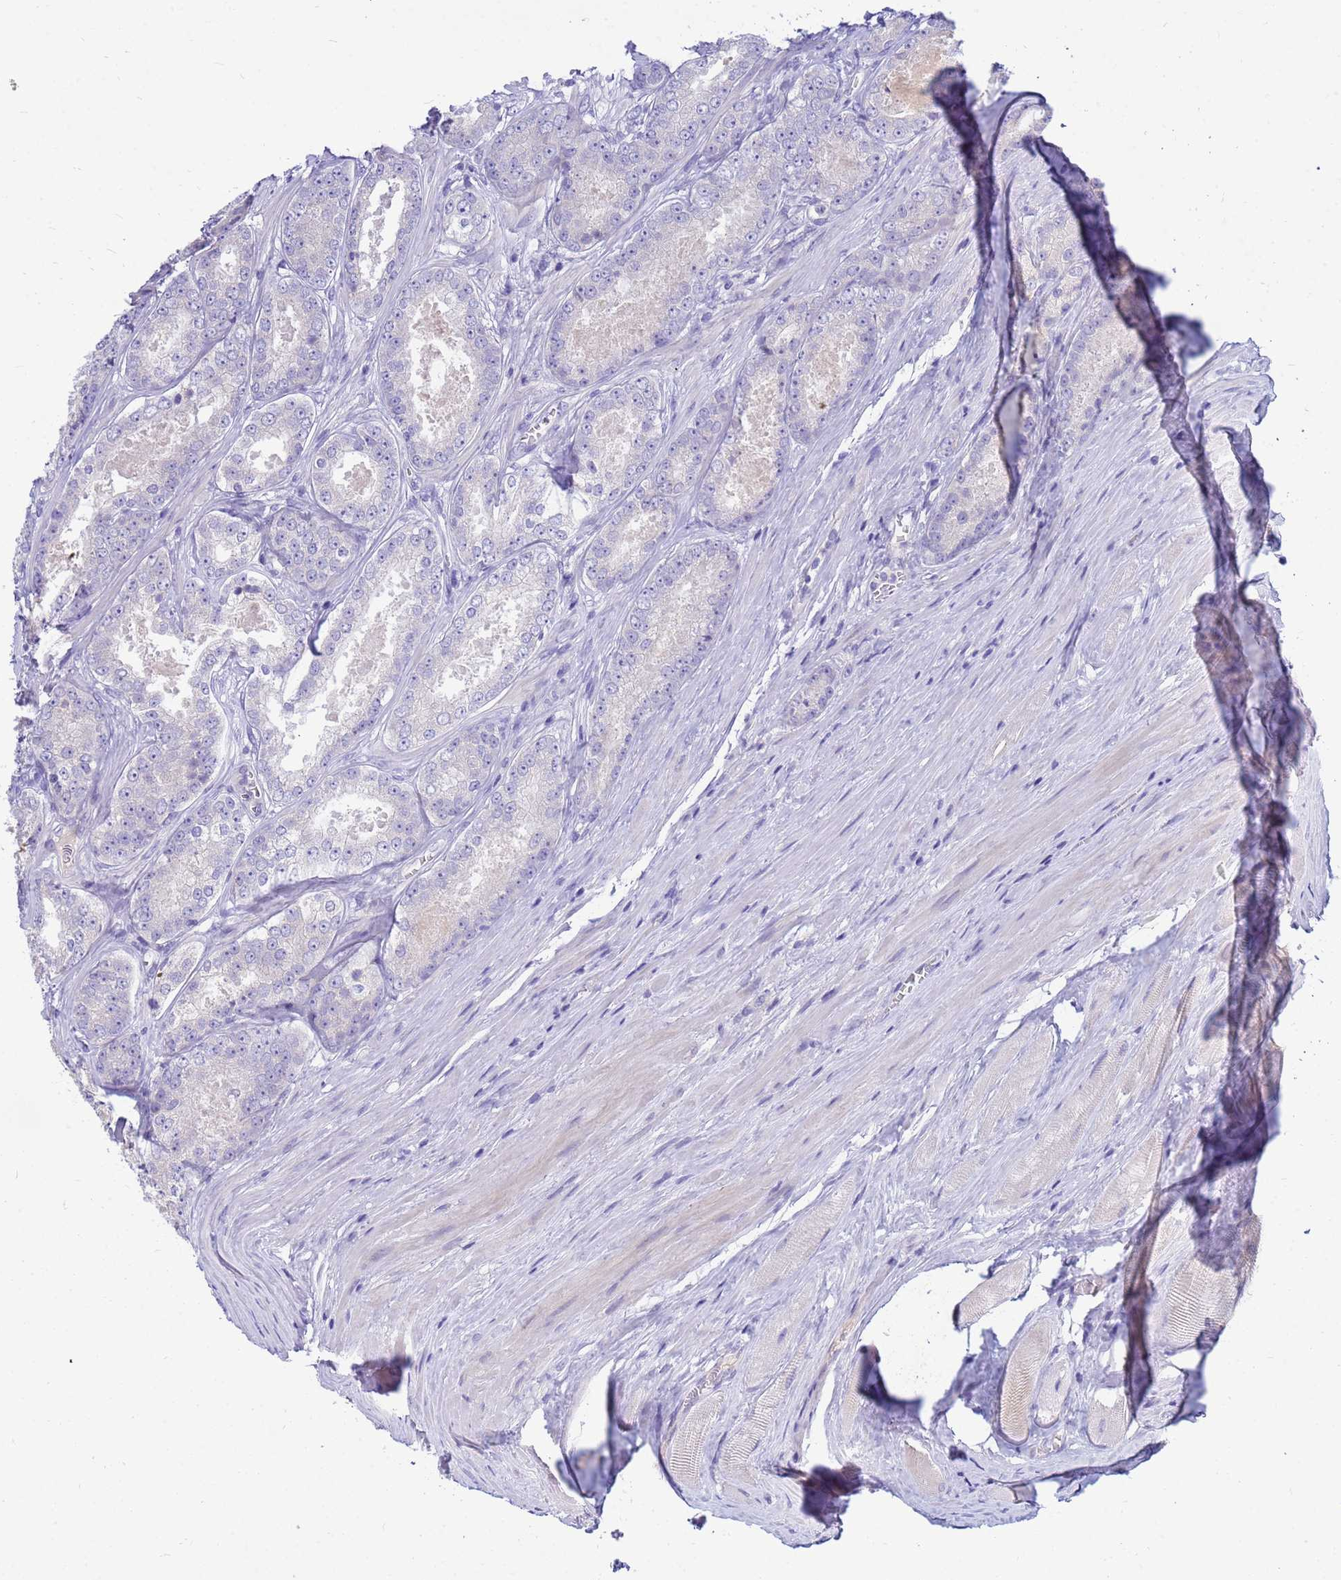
{"staining": {"intensity": "negative", "quantity": "none", "location": "none"}, "tissue": "prostate cancer", "cell_type": "Tumor cells", "image_type": "cancer", "snomed": [{"axis": "morphology", "description": "Adenocarcinoma, Low grade"}, {"axis": "topography", "description": "Prostate"}], "caption": "Tumor cells show no significant staining in prostate low-grade adenocarcinoma. Nuclei are stained in blue.", "gene": "DPRX", "patient": {"sex": "male", "age": 68}}